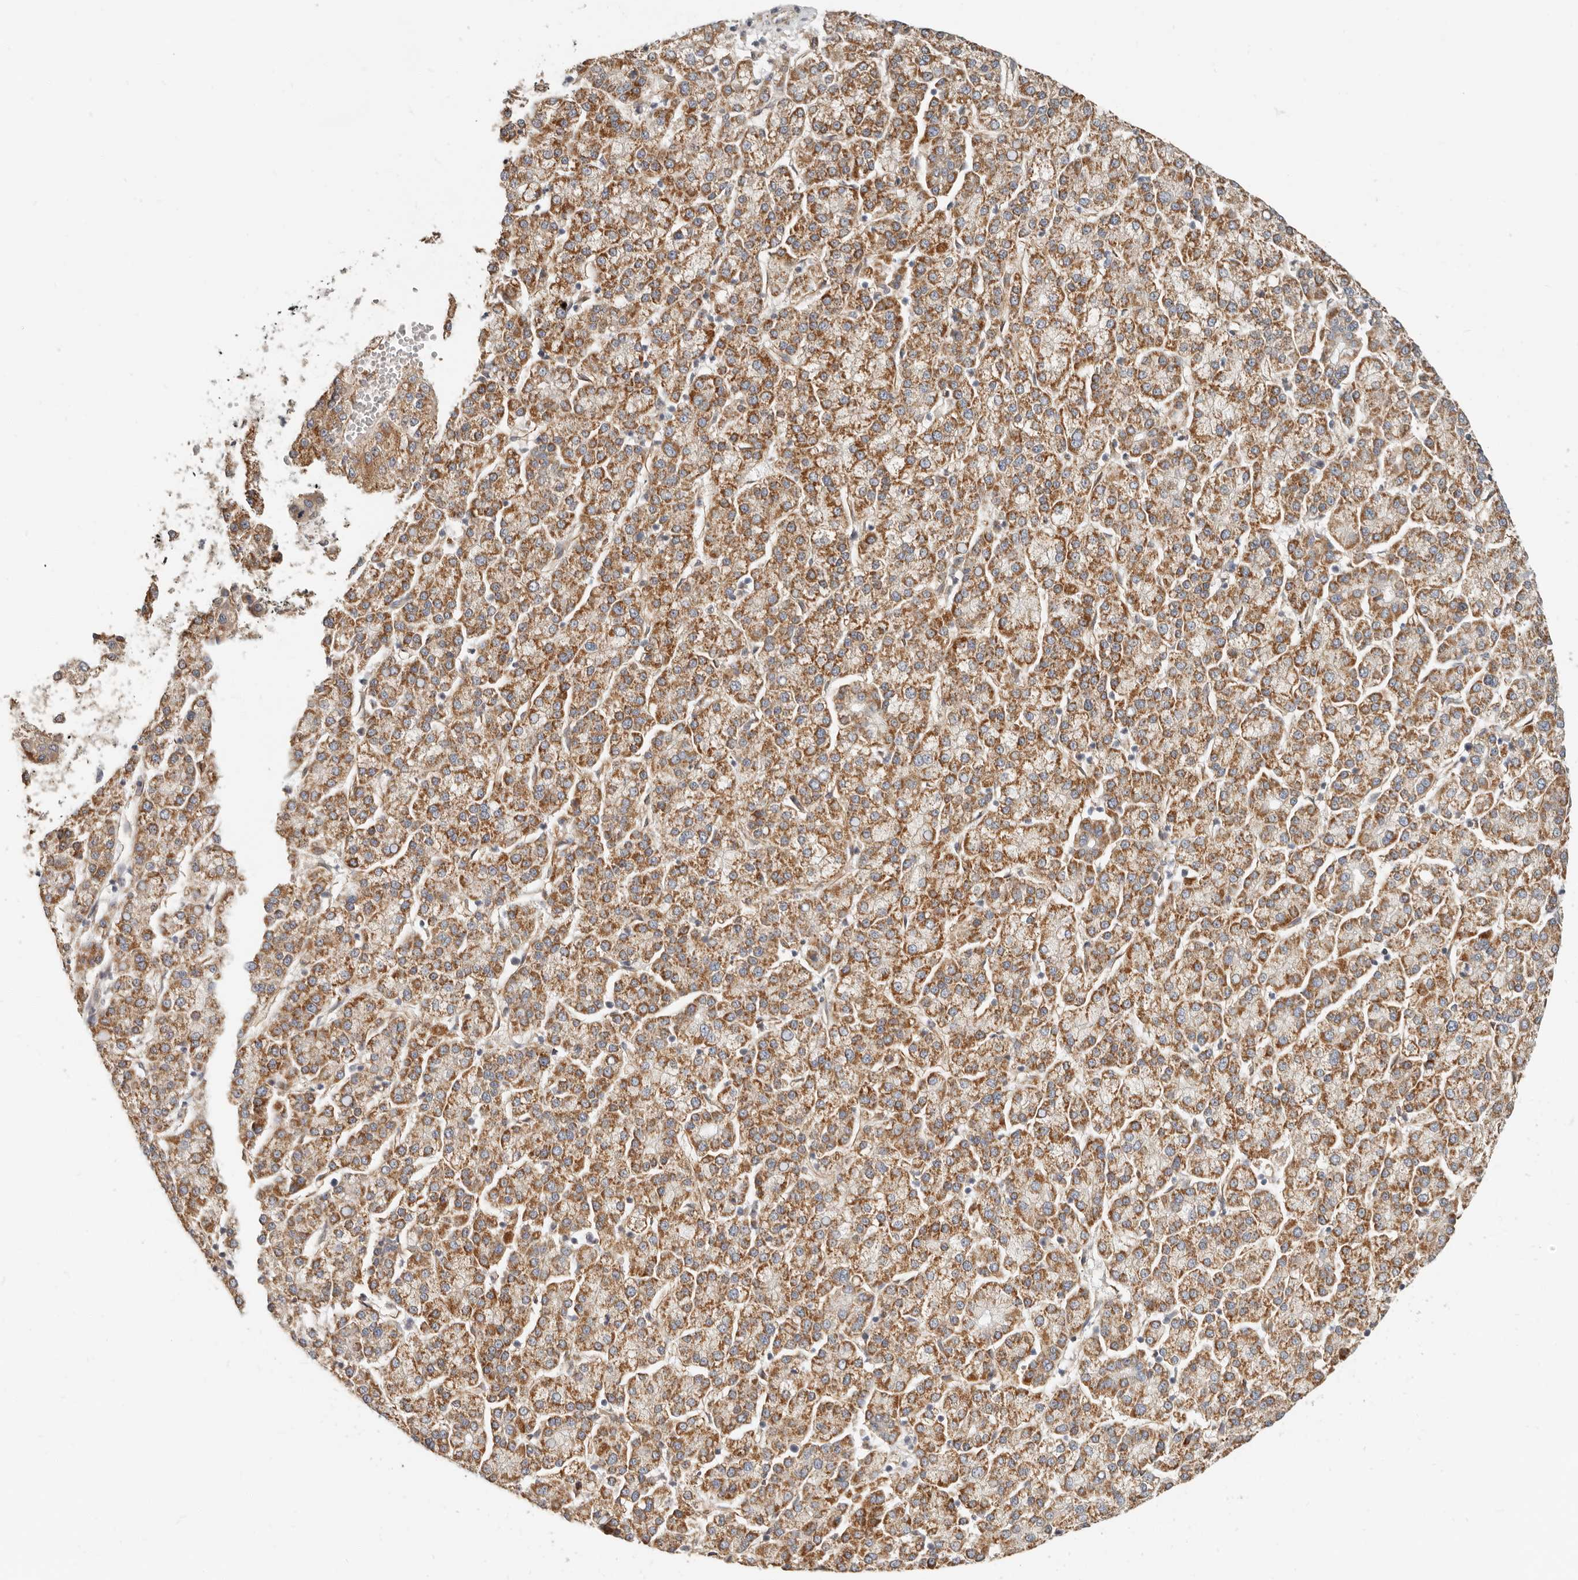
{"staining": {"intensity": "moderate", "quantity": ">75%", "location": "cytoplasmic/membranous"}, "tissue": "liver cancer", "cell_type": "Tumor cells", "image_type": "cancer", "snomed": [{"axis": "morphology", "description": "Carcinoma, Hepatocellular, NOS"}, {"axis": "topography", "description": "Liver"}], "caption": "Human liver cancer stained with a protein marker demonstrates moderate staining in tumor cells.", "gene": "SPRING1", "patient": {"sex": "female", "age": 58}}